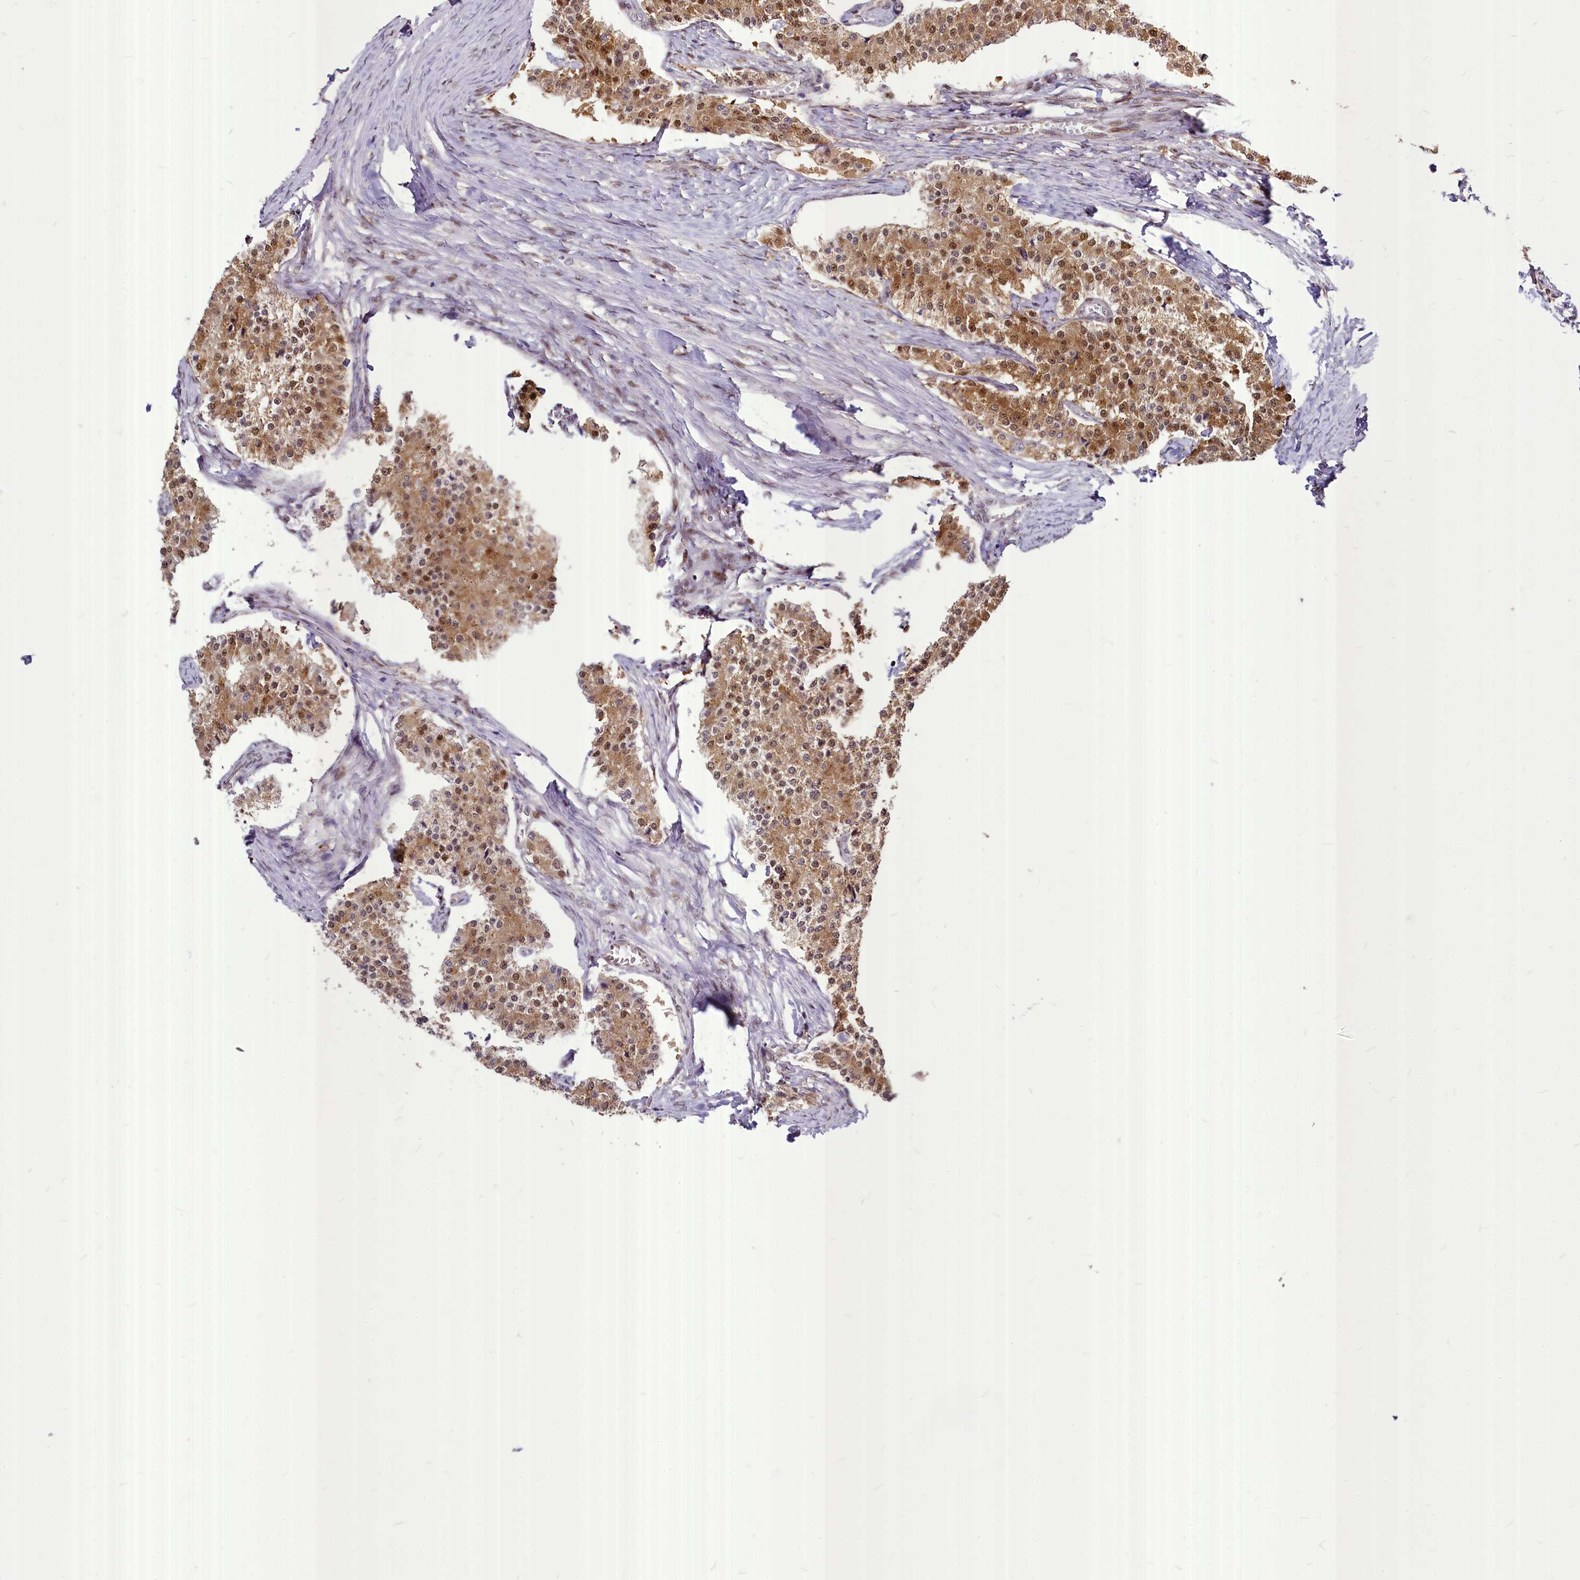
{"staining": {"intensity": "moderate", "quantity": ">75%", "location": "cytoplasmic/membranous,nuclear"}, "tissue": "carcinoid", "cell_type": "Tumor cells", "image_type": "cancer", "snomed": [{"axis": "morphology", "description": "Carcinoid, malignant, NOS"}, {"axis": "topography", "description": "Colon"}], "caption": "This photomicrograph exhibits IHC staining of human carcinoid, with medium moderate cytoplasmic/membranous and nuclear positivity in about >75% of tumor cells.", "gene": "MAML2", "patient": {"sex": "female", "age": 52}}